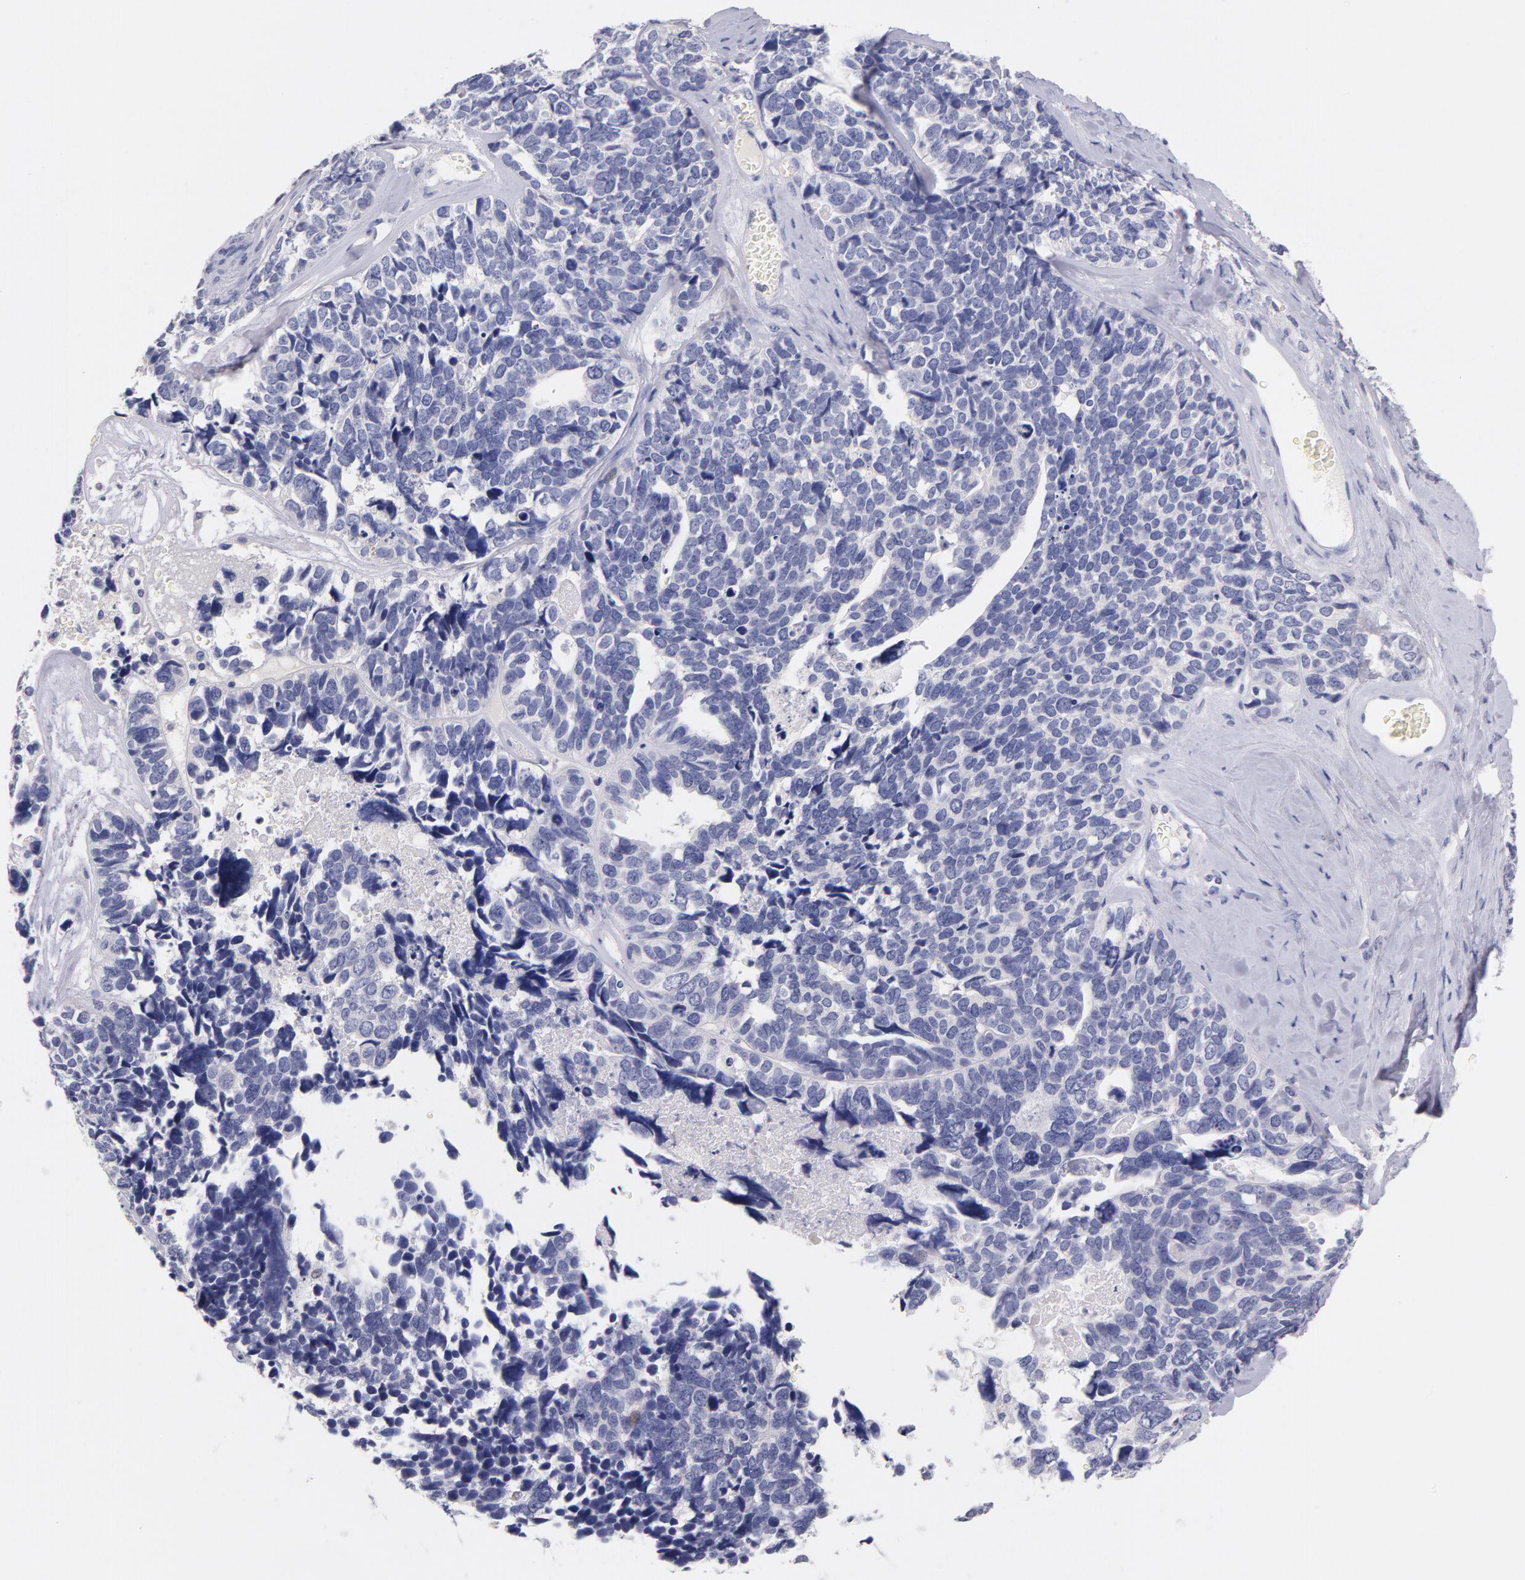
{"staining": {"intensity": "negative", "quantity": "none", "location": "none"}, "tissue": "ovarian cancer", "cell_type": "Tumor cells", "image_type": "cancer", "snomed": [{"axis": "morphology", "description": "Cystadenocarcinoma, serous, NOS"}, {"axis": "topography", "description": "Ovary"}], "caption": "A histopathology image of human ovarian cancer is negative for staining in tumor cells.", "gene": "CD44", "patient": {"sex": "female", "age": 77}}